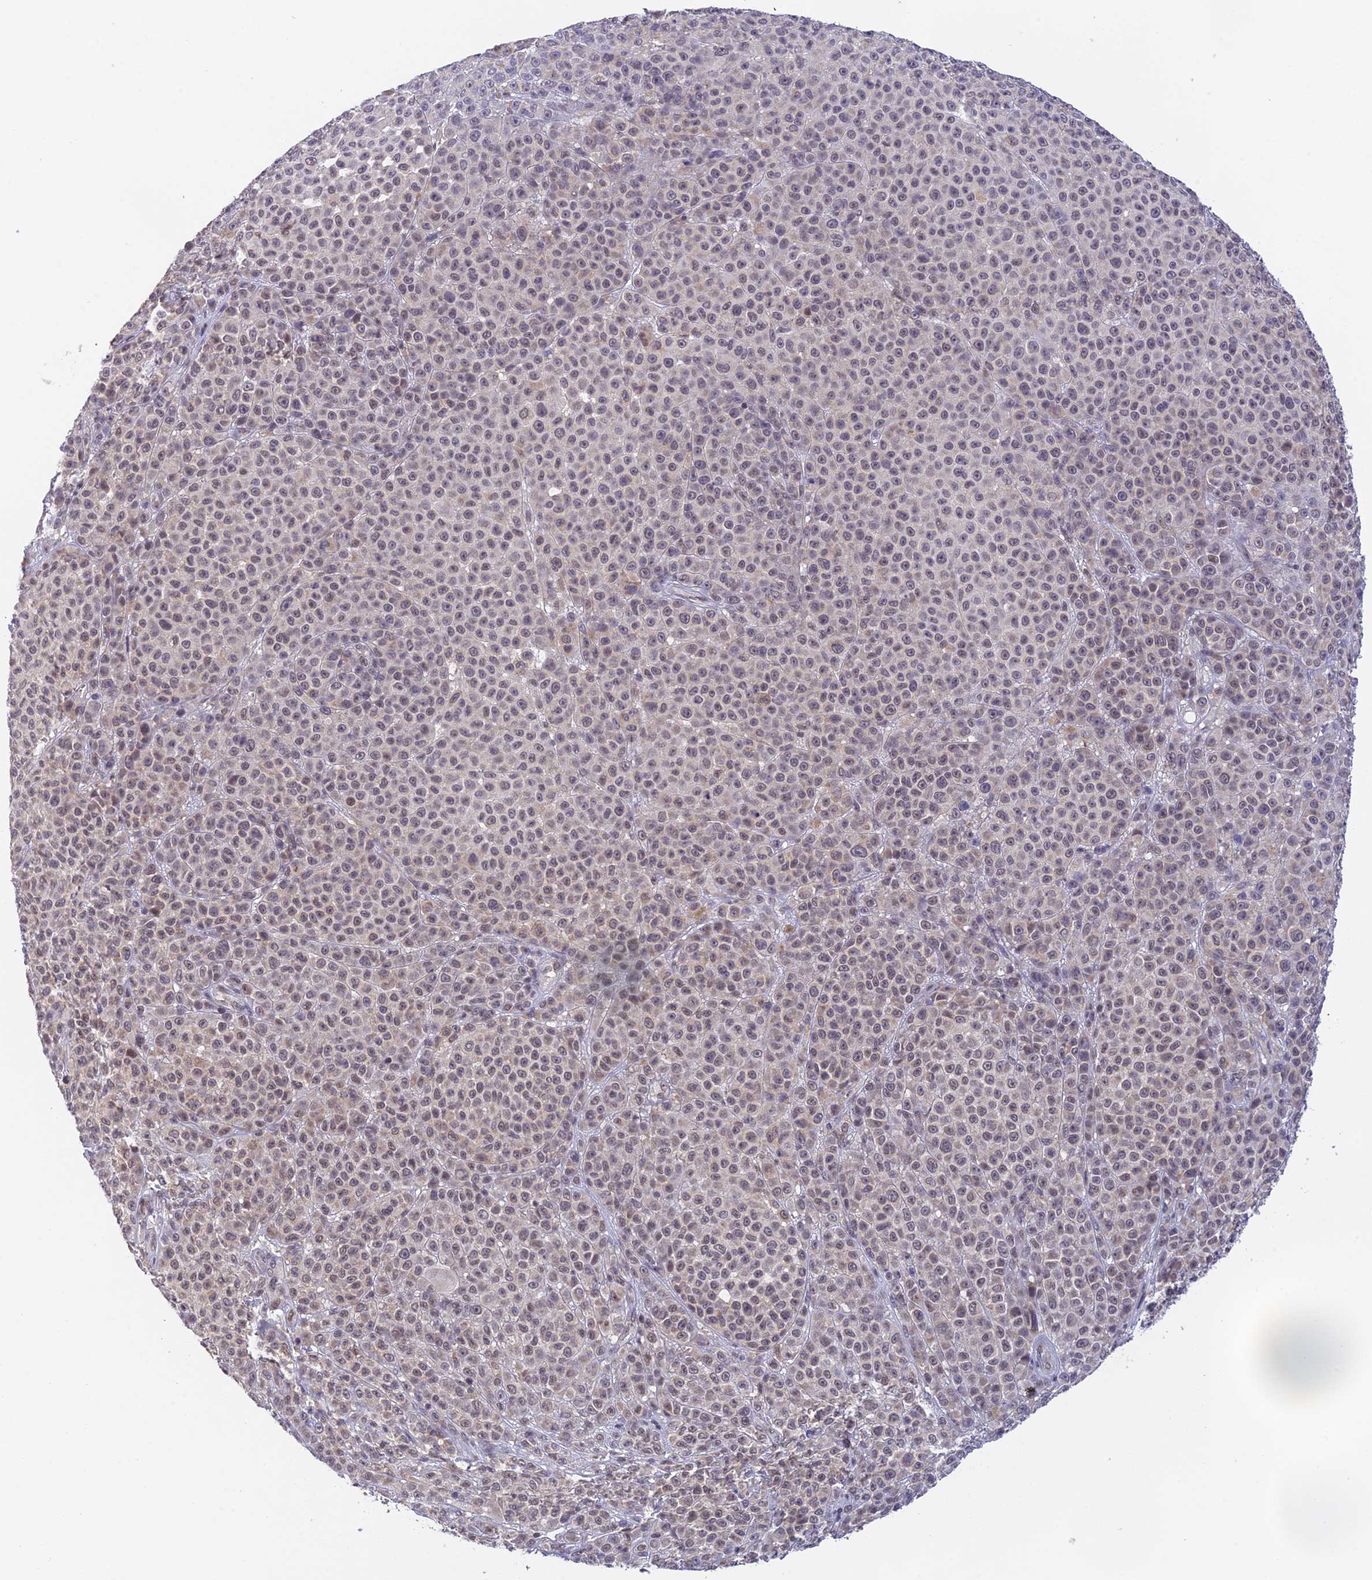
{"staining": {"intensity": "weak", "quantity": "<25%", "location": "nuclear"}, "tissue": "melanoma", "cell_type": "Tumor cells", "image_type": "cancer", "snomed": [{"axis": "morphology", "description": "Malignant melanoma, NOS"}, {"axis": "topography", "description": "Skin"}], "caption": "Human melanoma stained for a protein using immunohistochemistry shows no staining in tumor cells.", "gene": "PEX16", "patient": {"sex": "female", "age": 94}}